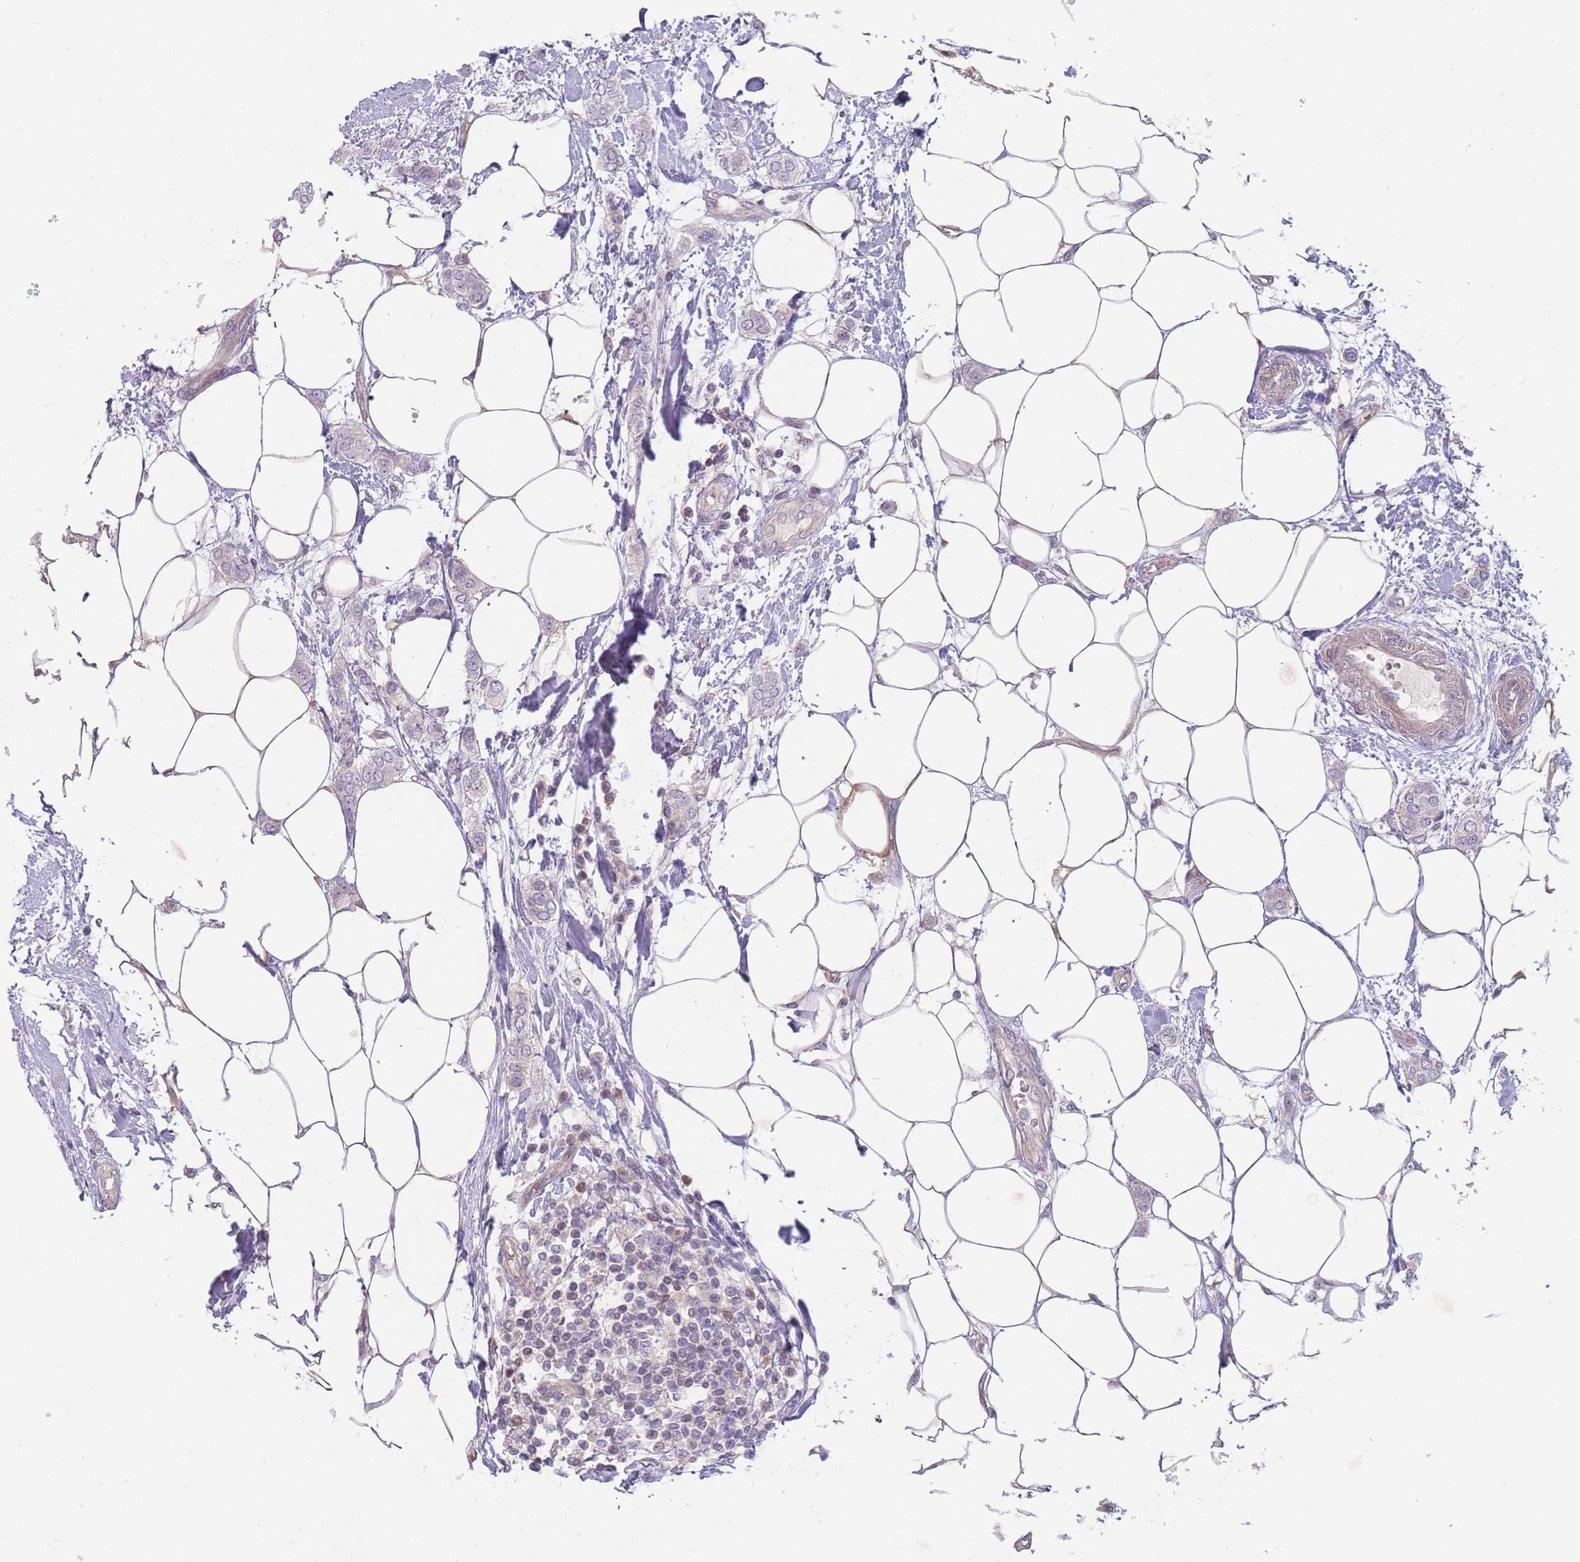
{"staining": {"intensity": "negative", "quantity": "none", "location": "none"}, "tissue": "breast cancer", "cell_type": "Tumor cells", "image_type": "cancer", "snomed": [{"axis": "morphology", "description": "Duct carcinoma"}, {"axis": "topography", "description": "Breast"}], "caption": "Tumor cells are negative for protein expression in human breast cancer.", "gene": "SPHKAP", "patient": {"sex": "female", "age": 72}}